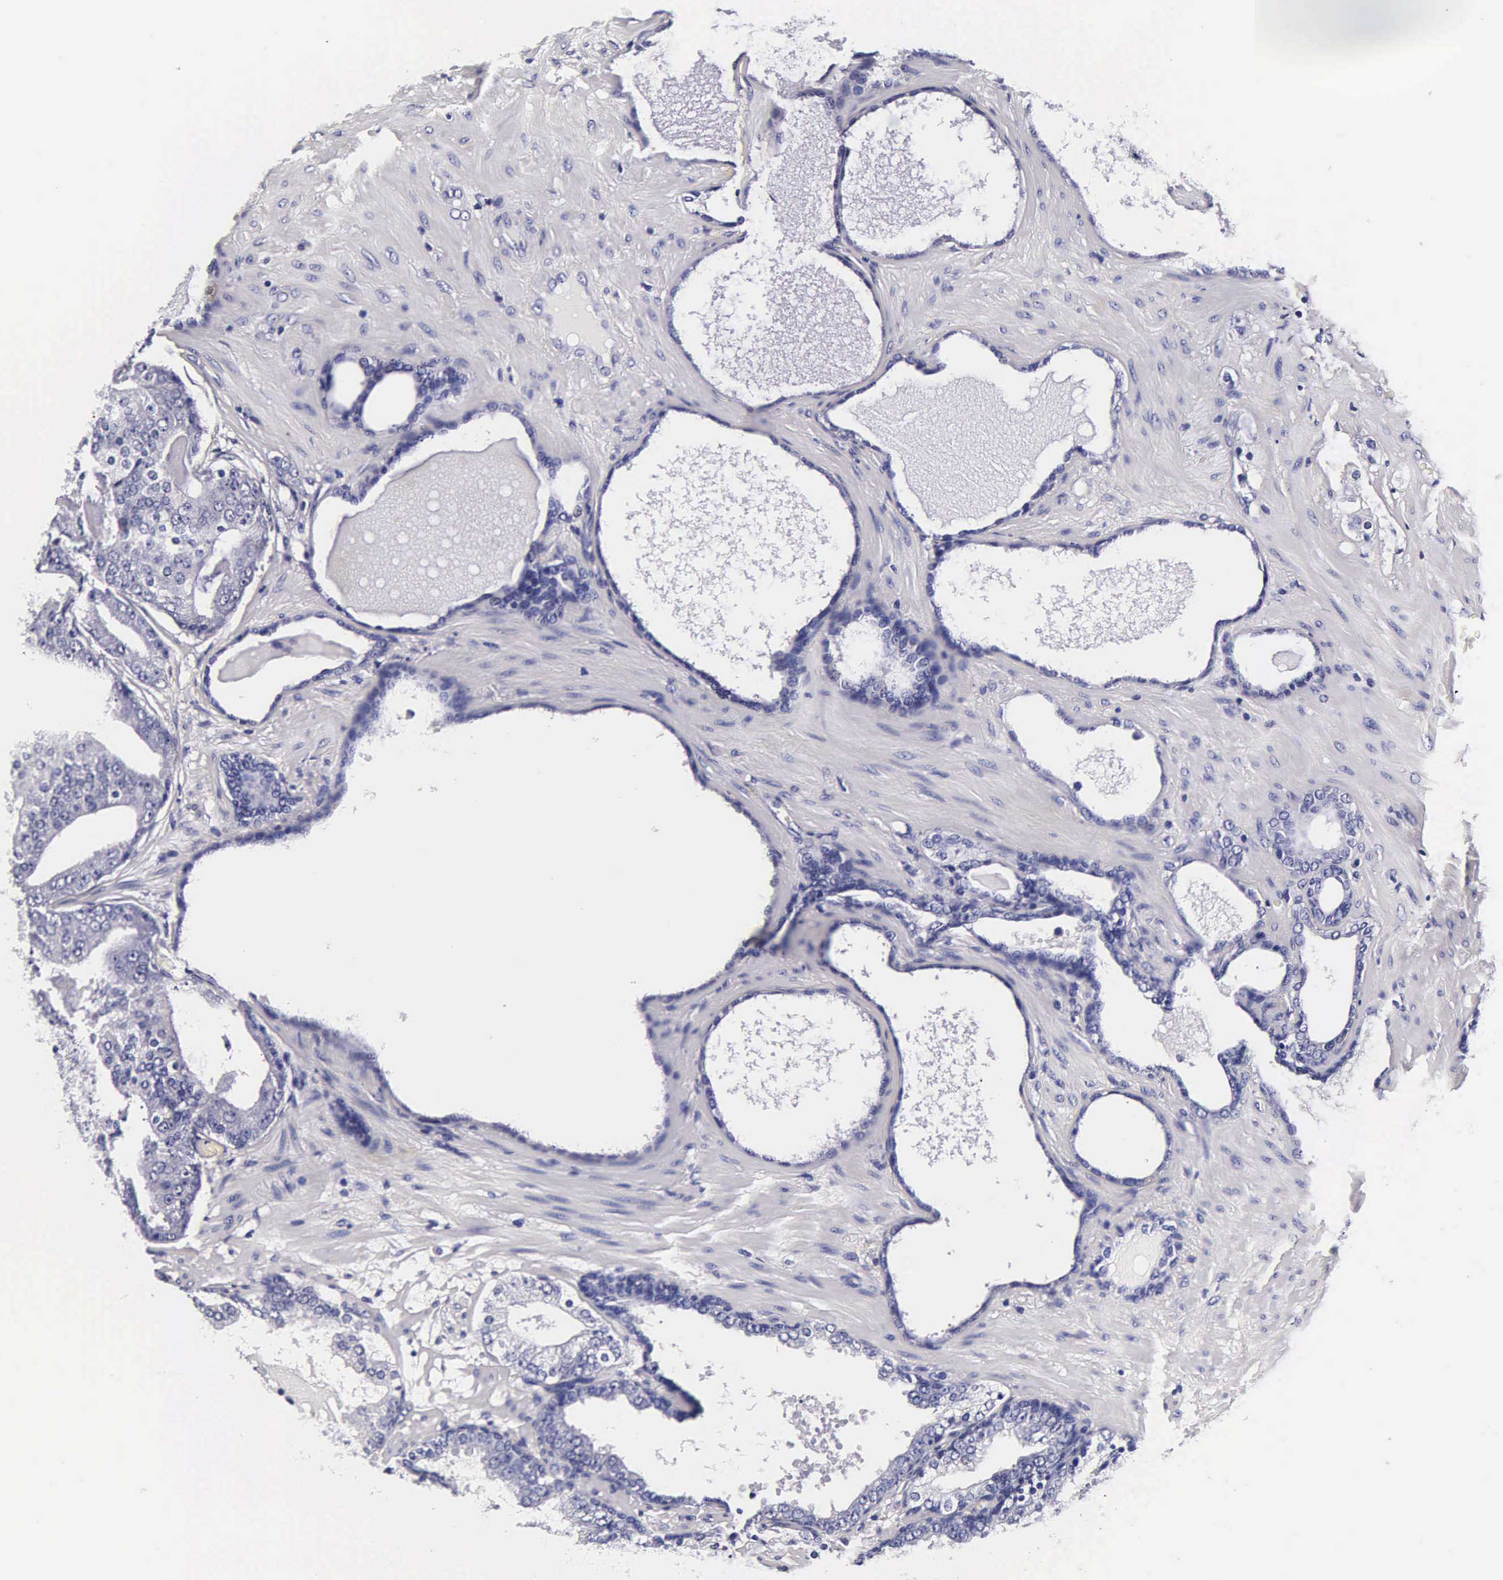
{"staining": {"intensity": "negative", "quantity": "none", "location": "none"}, "tissue": "prostate cancer", "cell_type": "Tumor cells", "image_type": "cancer", "snomed": [{"axis": "morphology", "description": "Adenocarcinoma, High grade"}, {"axis": "topography", "description": "Prostate"}], "caption": "DAB (3,3'-diaminobenzidine) immunohistochemical staining of human high-grade adenocarcinoma (prostate) demonstrates no significant expression in tumor cells.", "gene": "IAPP", "patient": {"sex": "male", "age": 68}}